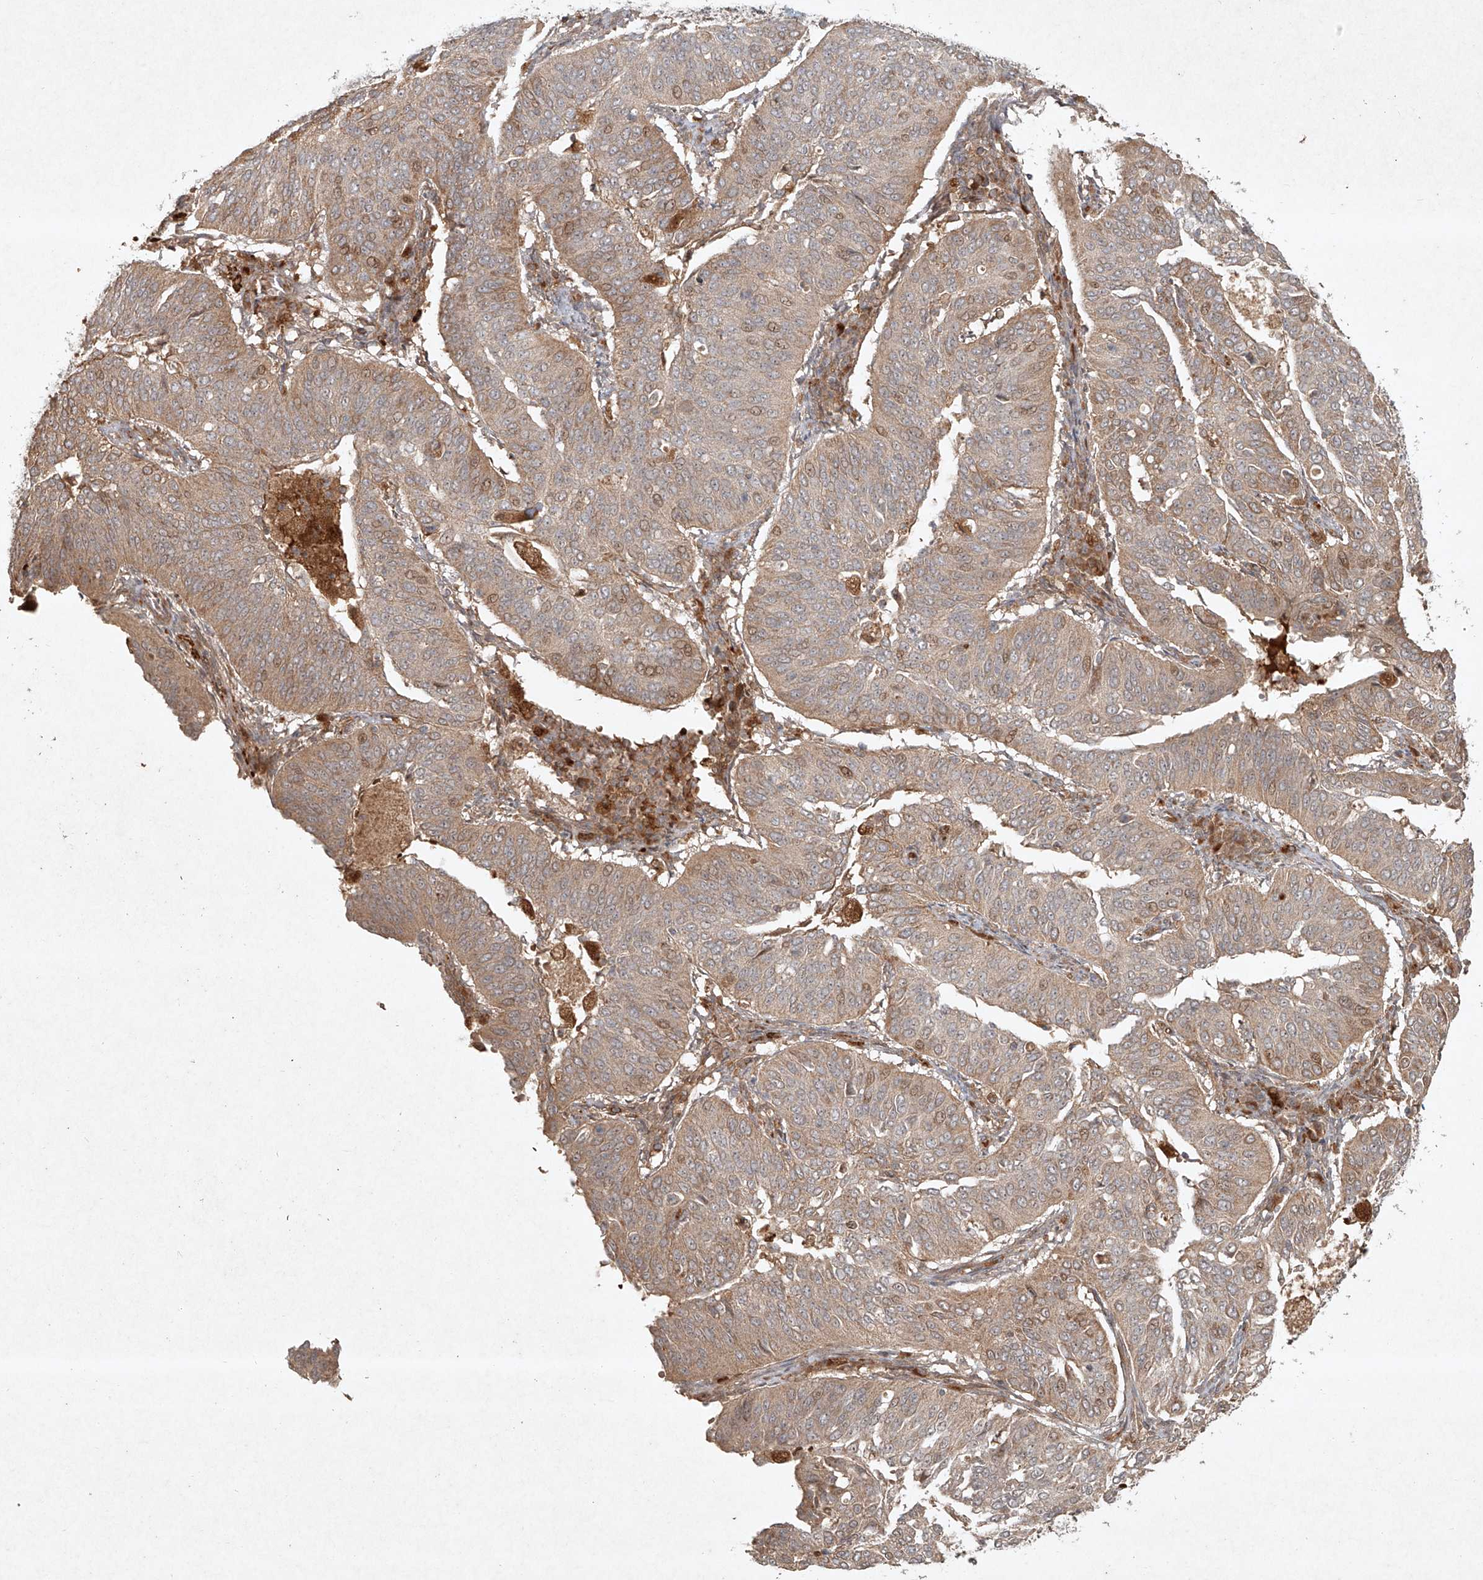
{"staining": {"intensity": "weak", "quantity": ">75%", "location": "cytoplasmic/membranous"}, "tissue": "cervical cancer", "cell_type": "Tumor cells", "image_type": "cancer", "snomed": [{"axis": "morphology", "description": "Normal tissue, NOS"}, {"axis": "morphology", "description": "Squamous cell carcinoma, NOS"}, {"axis": "topography", "description": "Cervix"}], "caption": "A brown stain labels weak cytoplasmic/membranous positivity of a protein in human cervical squamous cell carcinoma tumor cells. The protein is shown in brown color, while the nuclei are stained blue.", "gene": "CYYR1", "patient": {"sex": "female", "age": 39}}